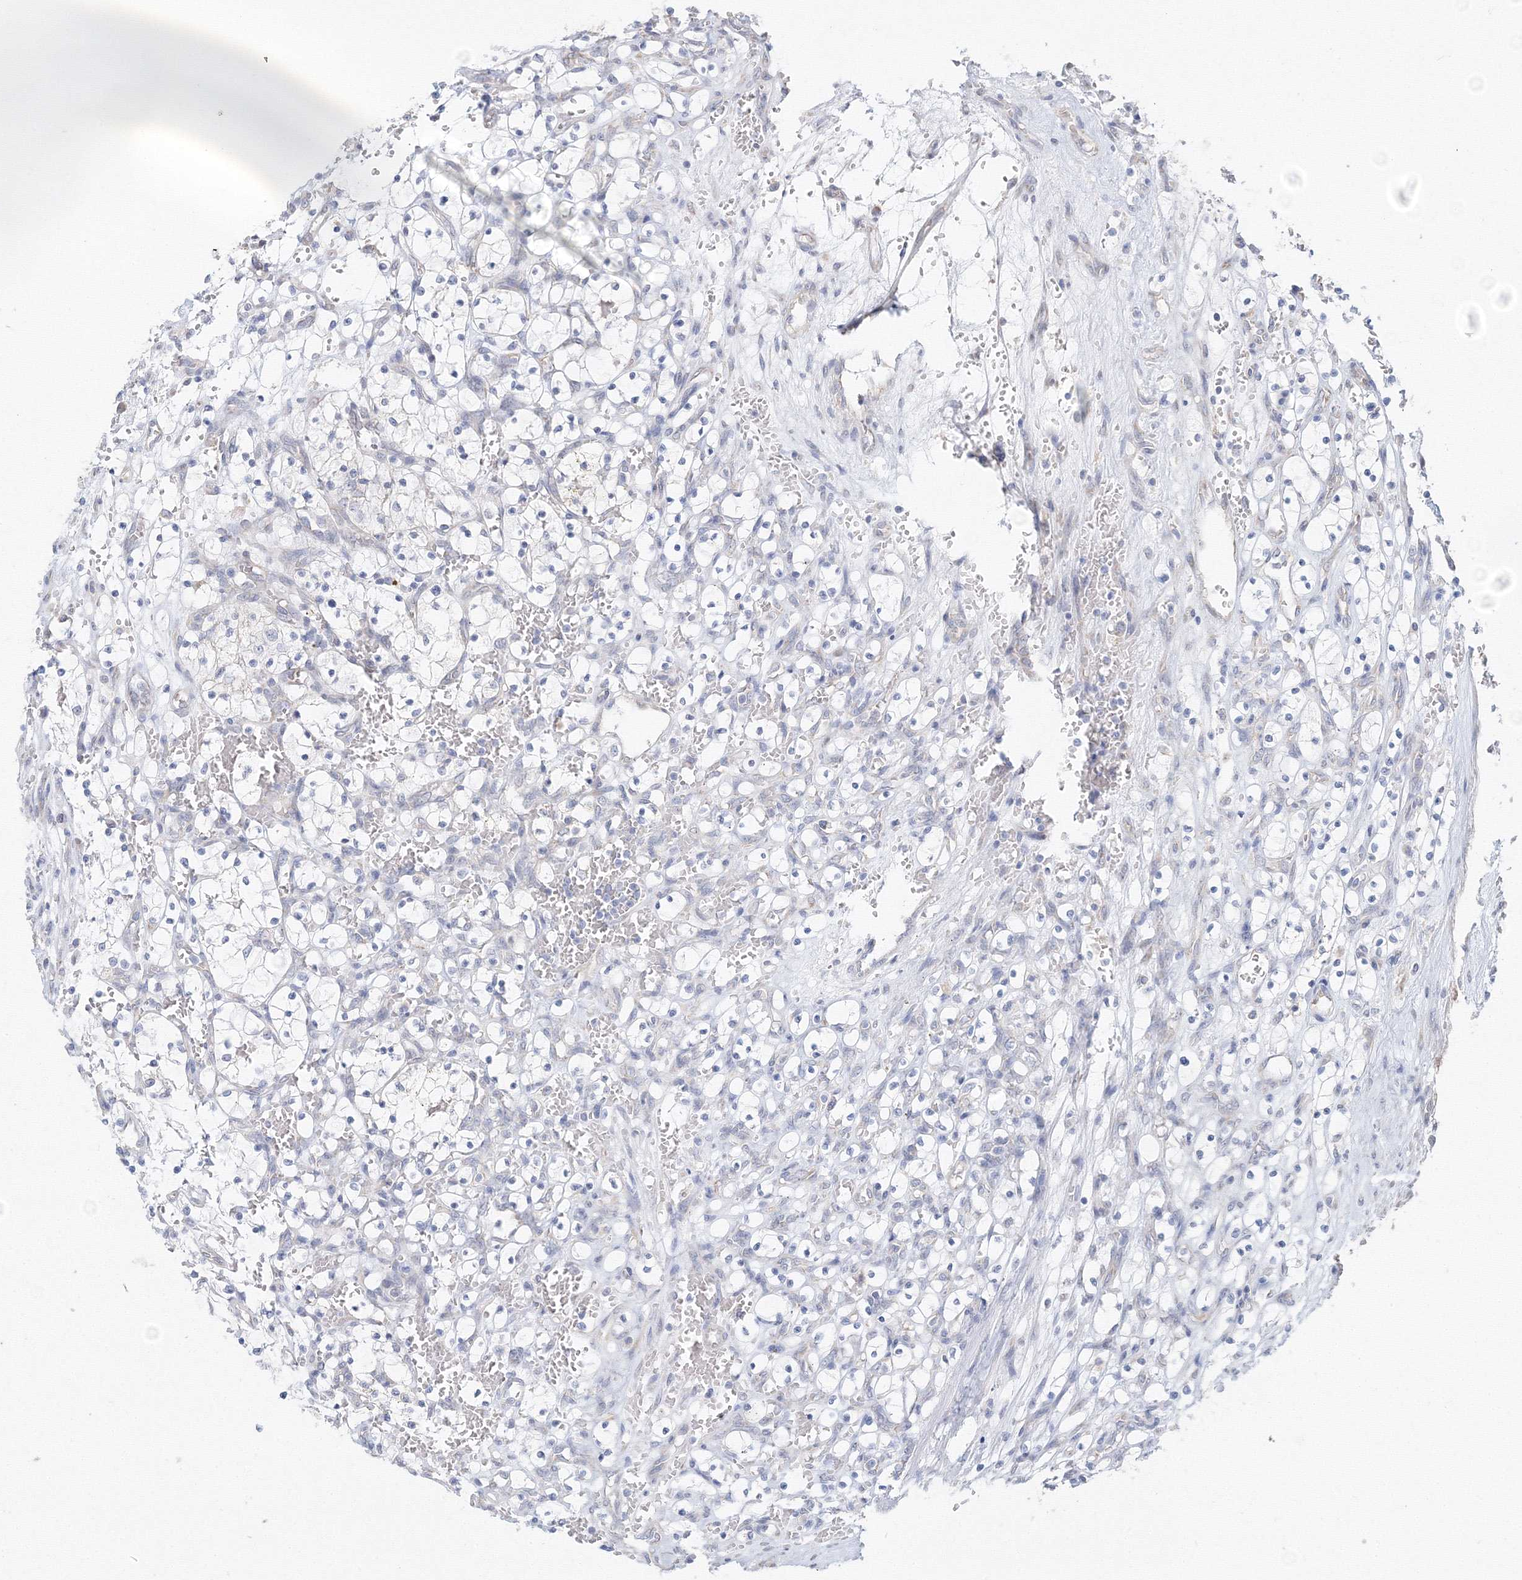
{"staining": {"intensity": "negative", "quantity": "none", "location": "none"}, "tissue": "renal cancer", "cell_type": "Tumor cells", "image_type": "cancer", "snomed": [{"axis": "morphology", "description": "Adenocarcinoma, NOS"}, {"axis": "topography", "description": "Kidney"}], "caption": "DAB immunohistochemical staining of adenocarcinoma (renal) shows no significant positivity in tumor cells. (DAB (3,3'-diaminobenzidine) IHC, high magnification).", "gene": "DHRS12", "patient": {"sex": "female", "age": 69}}